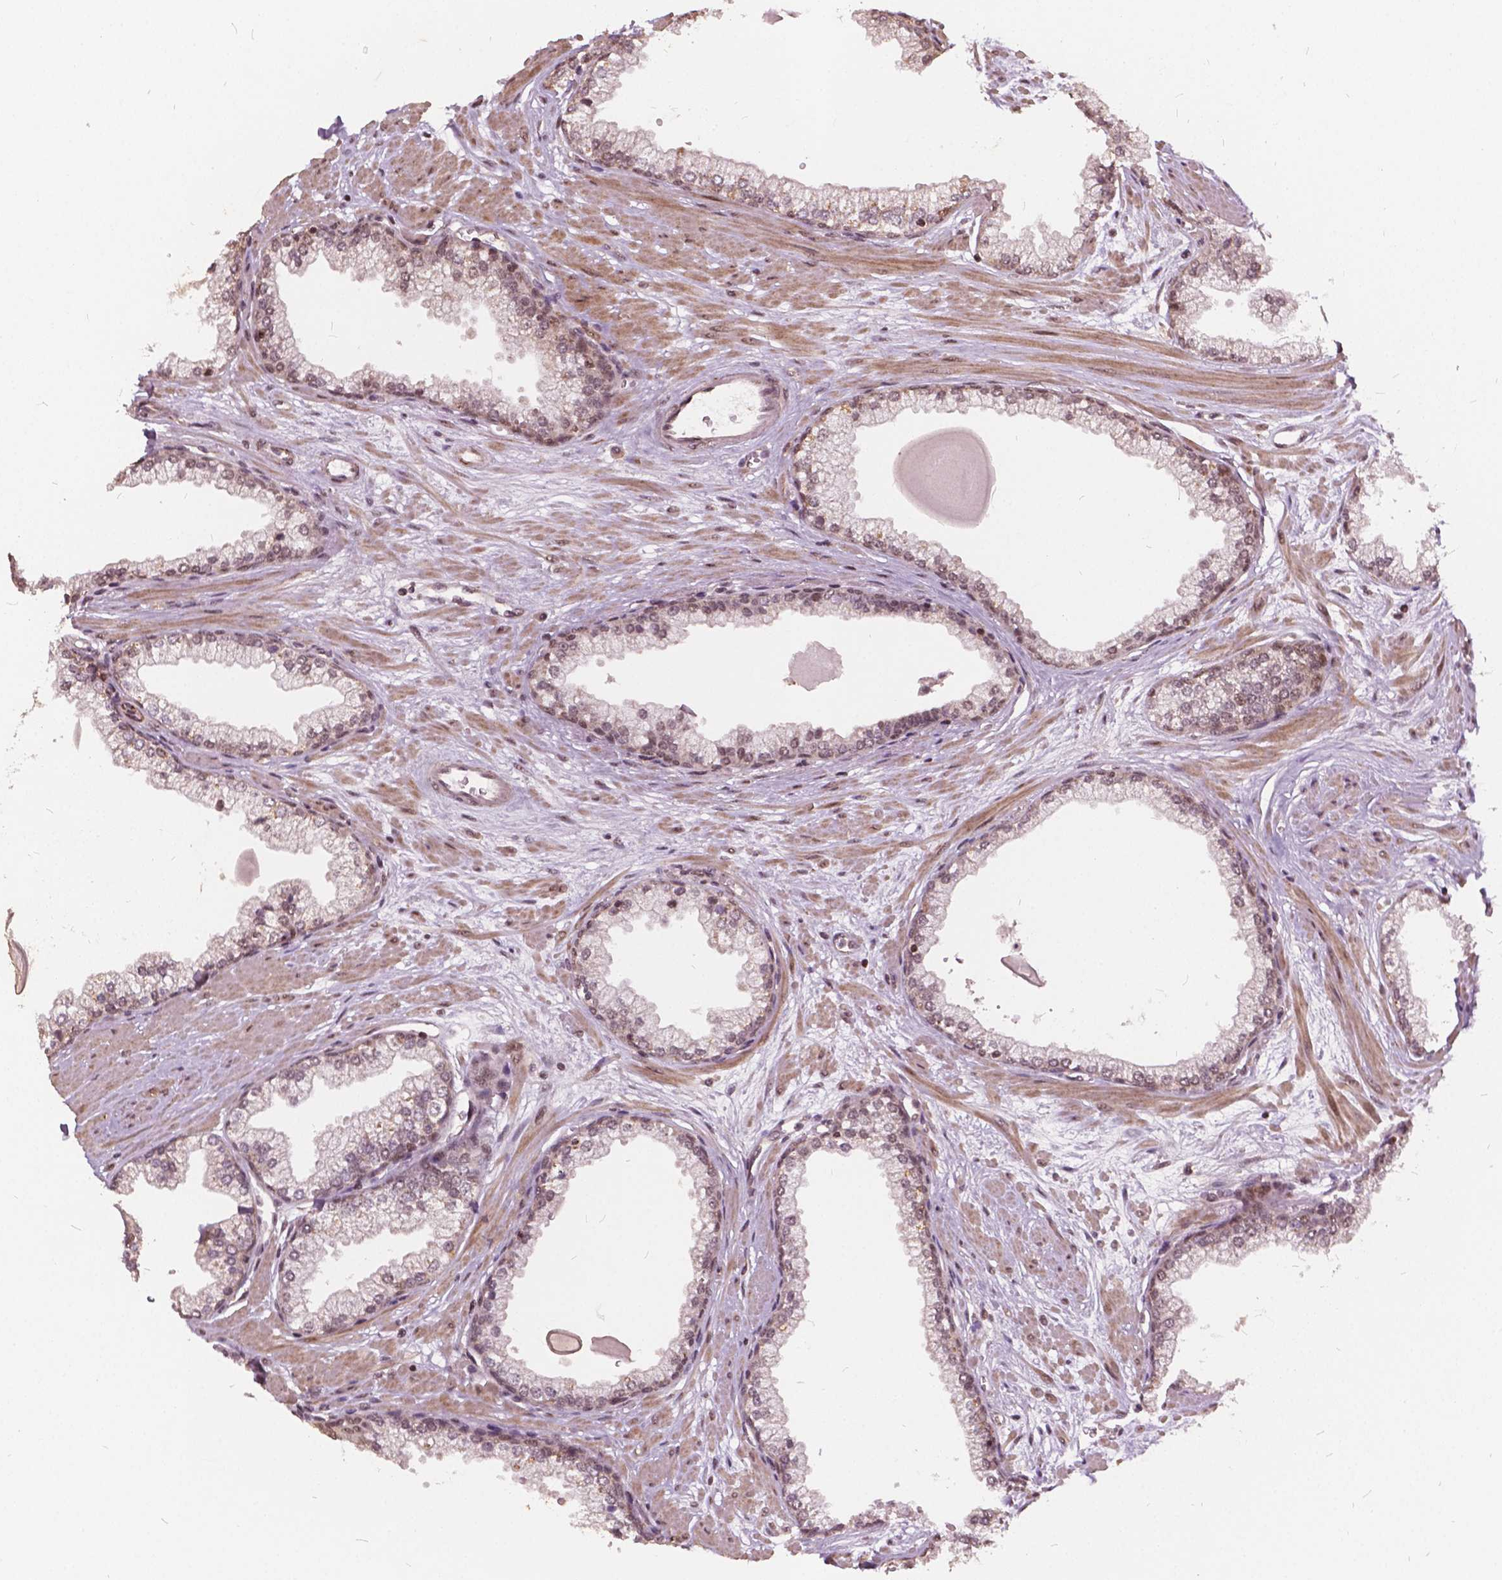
{"staining": {"intensity": "moderate", "quantity": "25%-75%", "location": "nuclear"}, "tissue": "prostate", "cell_type": "Glandular cells", "image_type": "normal", "snomed": [{"axis": "morphology", "description": "Normal tissue, NOS"}, {"axis": "topography", "description": "Prostate"}, {"axis": "topography", "description": "Peripheral nerve tissue"}], "caption": "DAB immunohistochemical staining of normal prostate exhibits moderate nuclear protein staining in approximately 25%-75% of glandular cells.", "gene": "GPS2", "patient": {"sex": "male", "age": 61}}